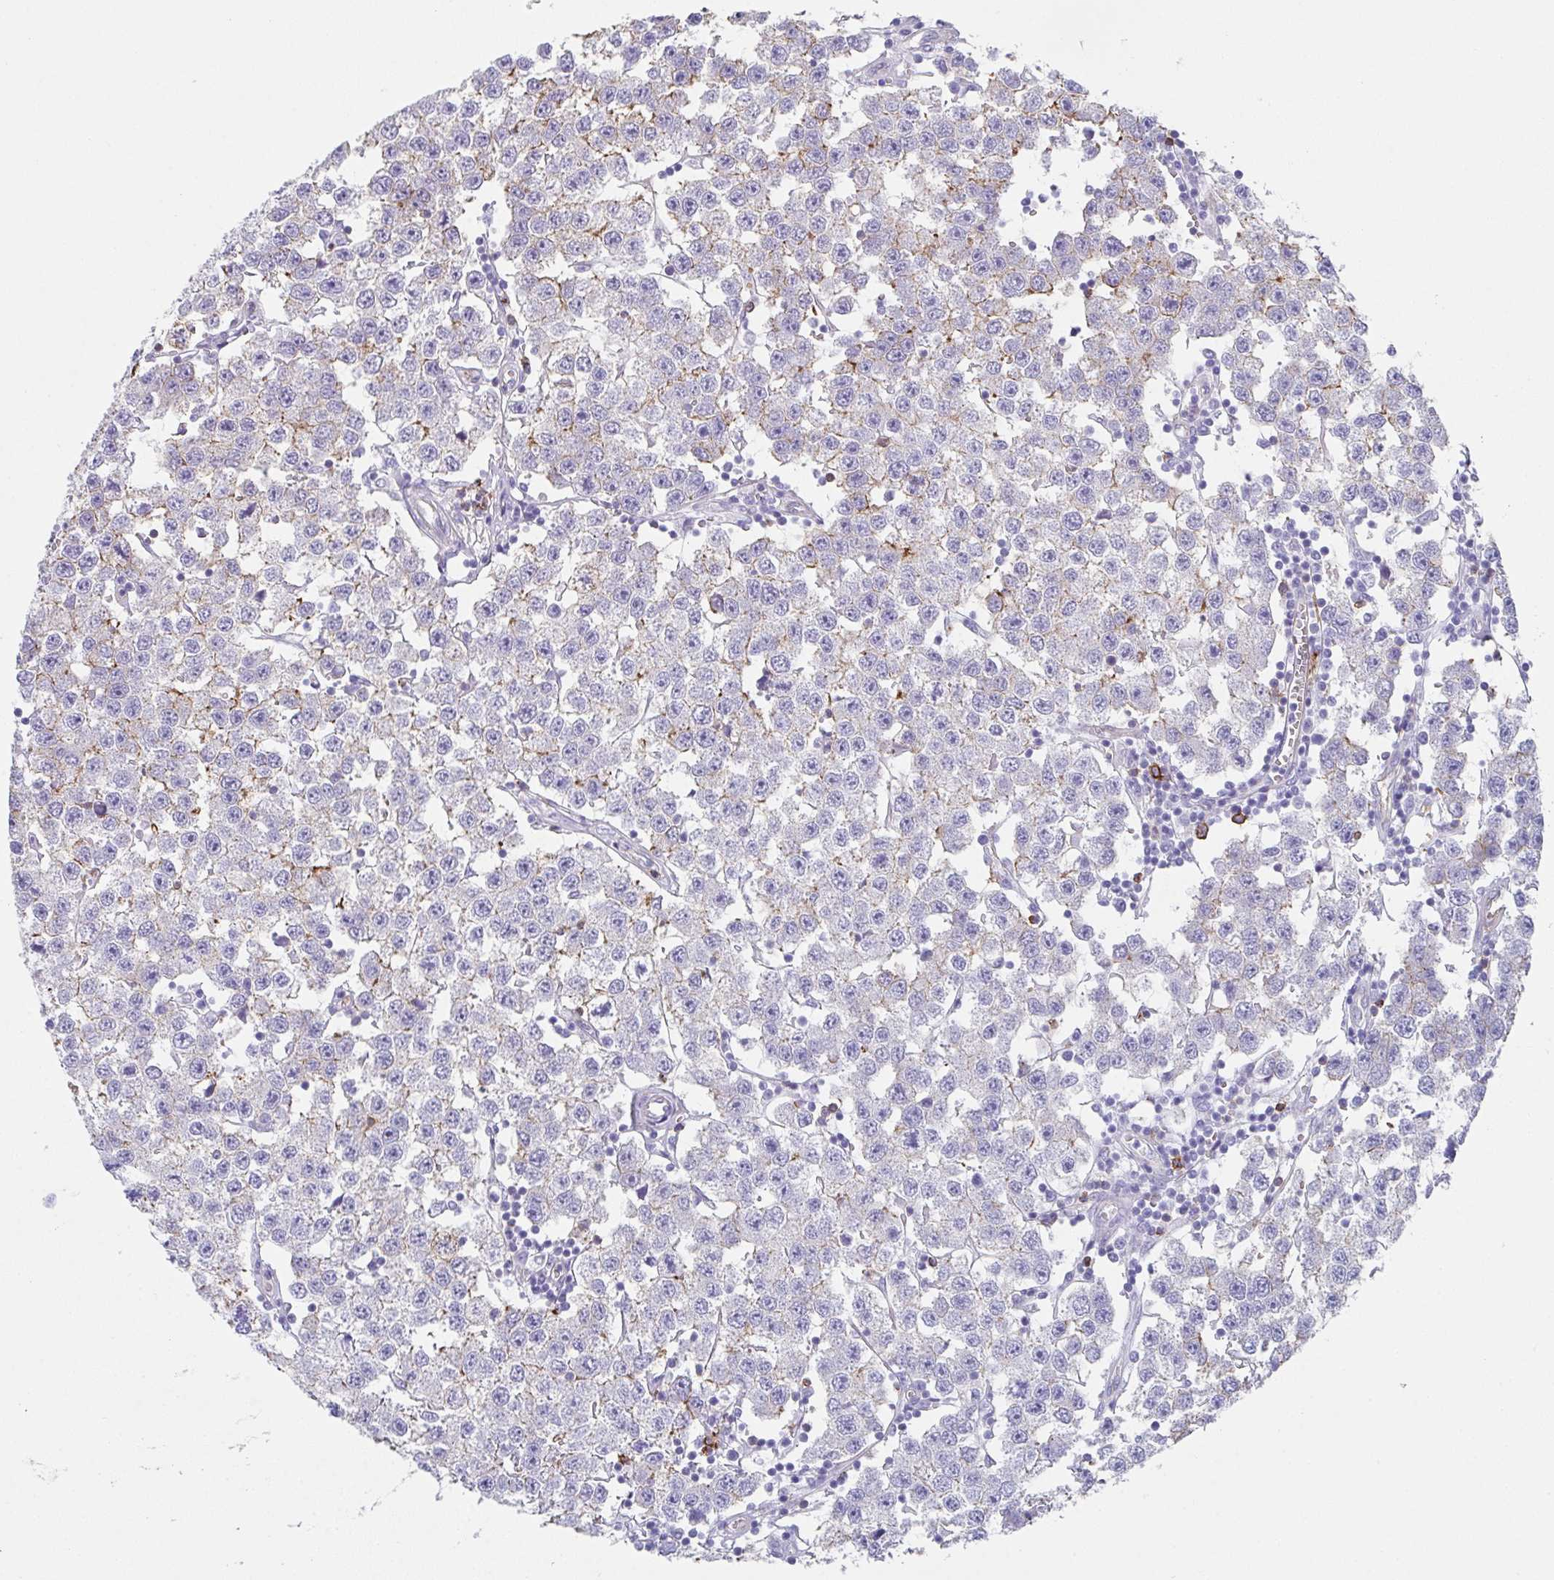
{"staining": {"intensity": "moderate", "quantity": "<25%", "location": "cytoplasmic/membranous"}, "tissue": "testis cancer", "cell_type": "Tumor cells", "image_type": "cancer", "snomed": [{"axis": "morphology", "description": "Seminoma, NOS"}, {"axis": "topography", "description": "Testis"}], "caption": "Testis seminoma was stained to show a protein in brown. There is low levels of moderate cytoplasmic/membranous expression in approximately <25% of tumor cells.", "gene": "DBN1", "patient": {"sex": "male", "age": 34}}